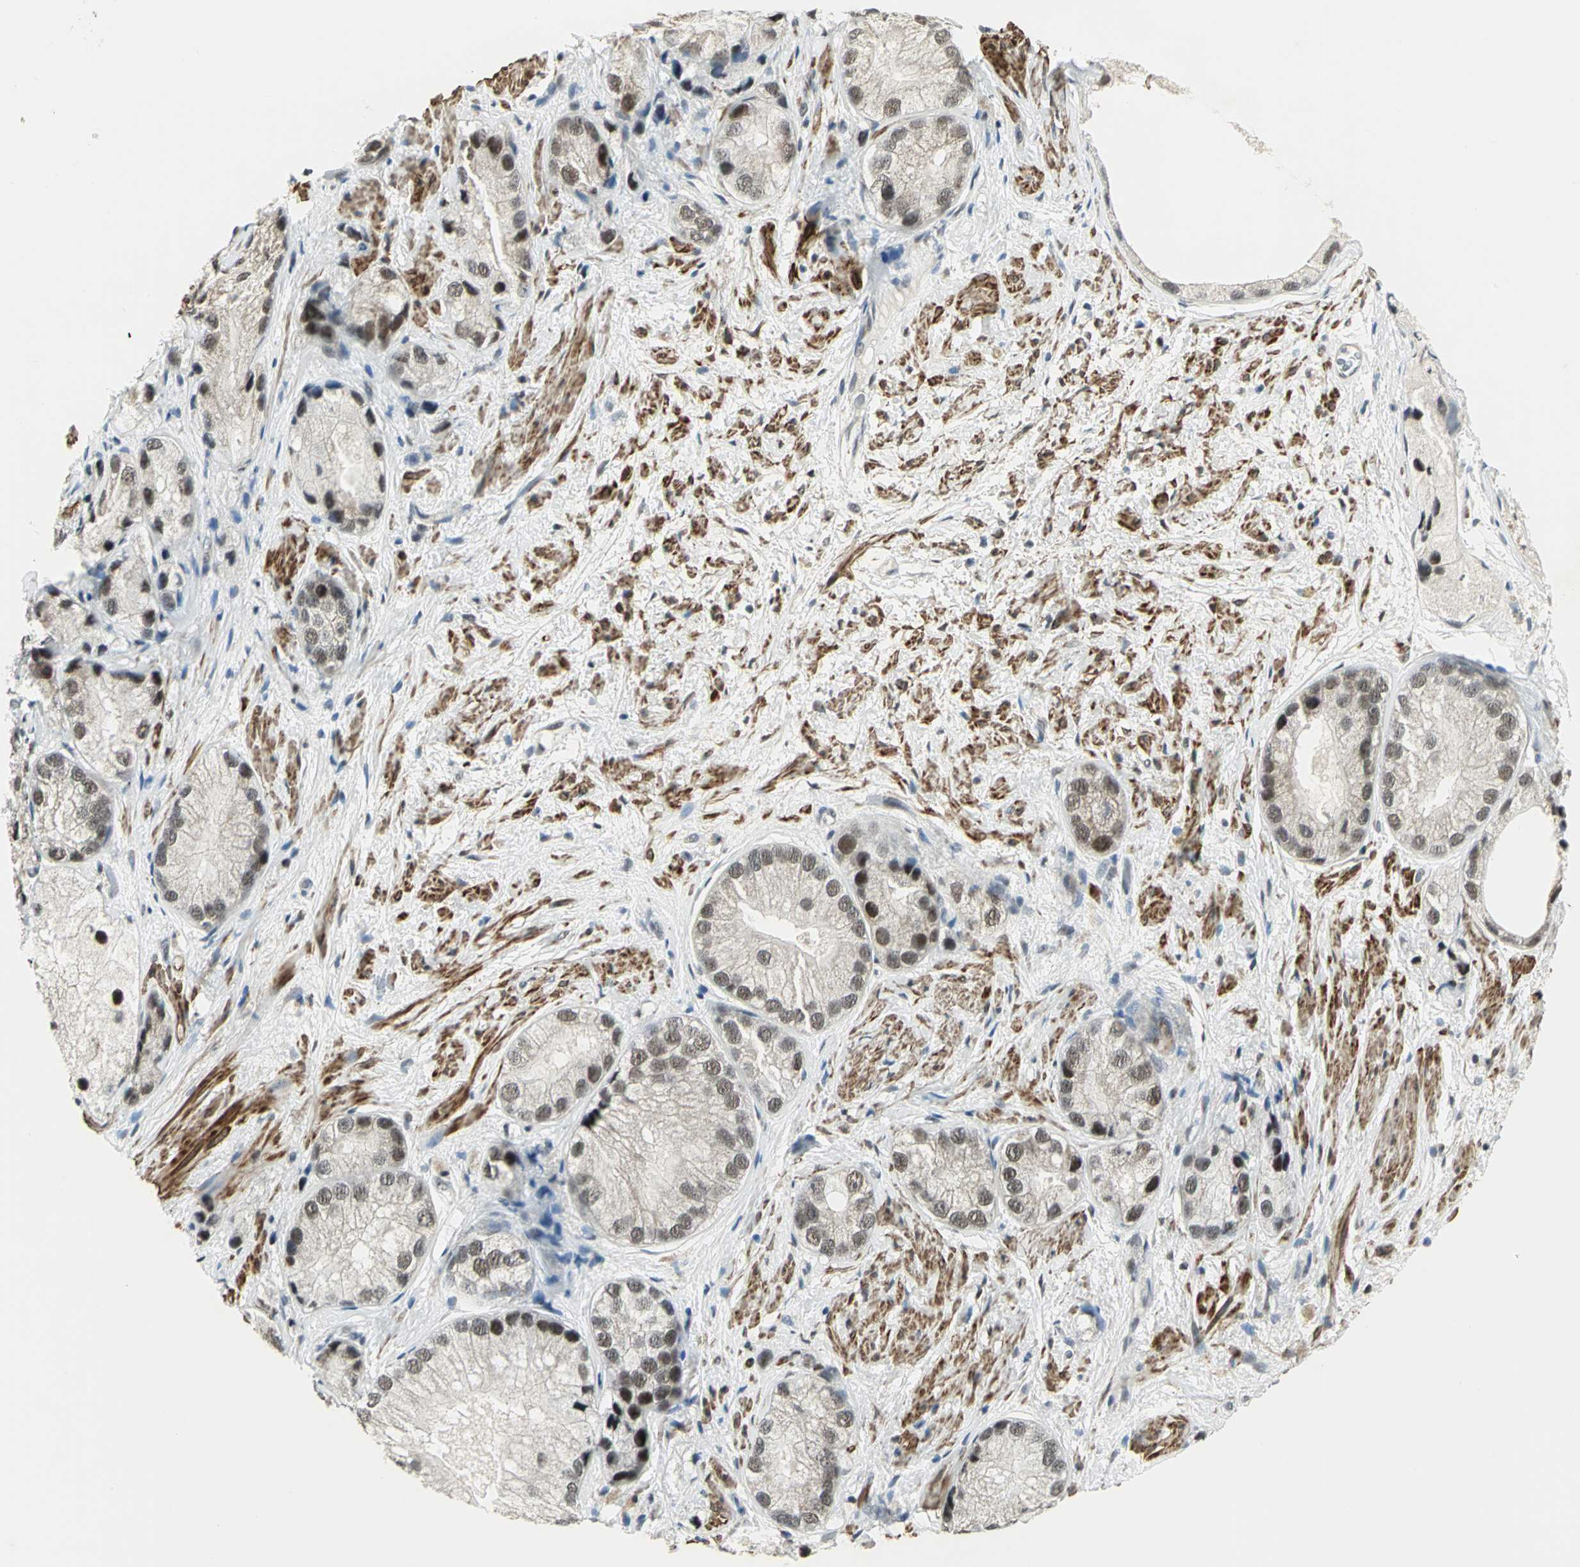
{"staining": {"intensity": "weak", "quantity": "25%-75%", "location": "nuclear"}, "tissue": "prostate cancer", "cell_type": "Tumor cells", "image_type": "cancer", "snomed": [{"axis": "morphology", "description": "Adenocarcinoma, Low grade"}, {"axis": "topography", "description": "Prostate"}], "caption": "High-power microscopy captured an immunohistochemistry image of low-grade adenocarcinoma (prostate), revealing weak nuclear staining in about 25%-75% of tumor cells.", "gene": "MTA1", "patient": {"sex": "male", "age": 69}}